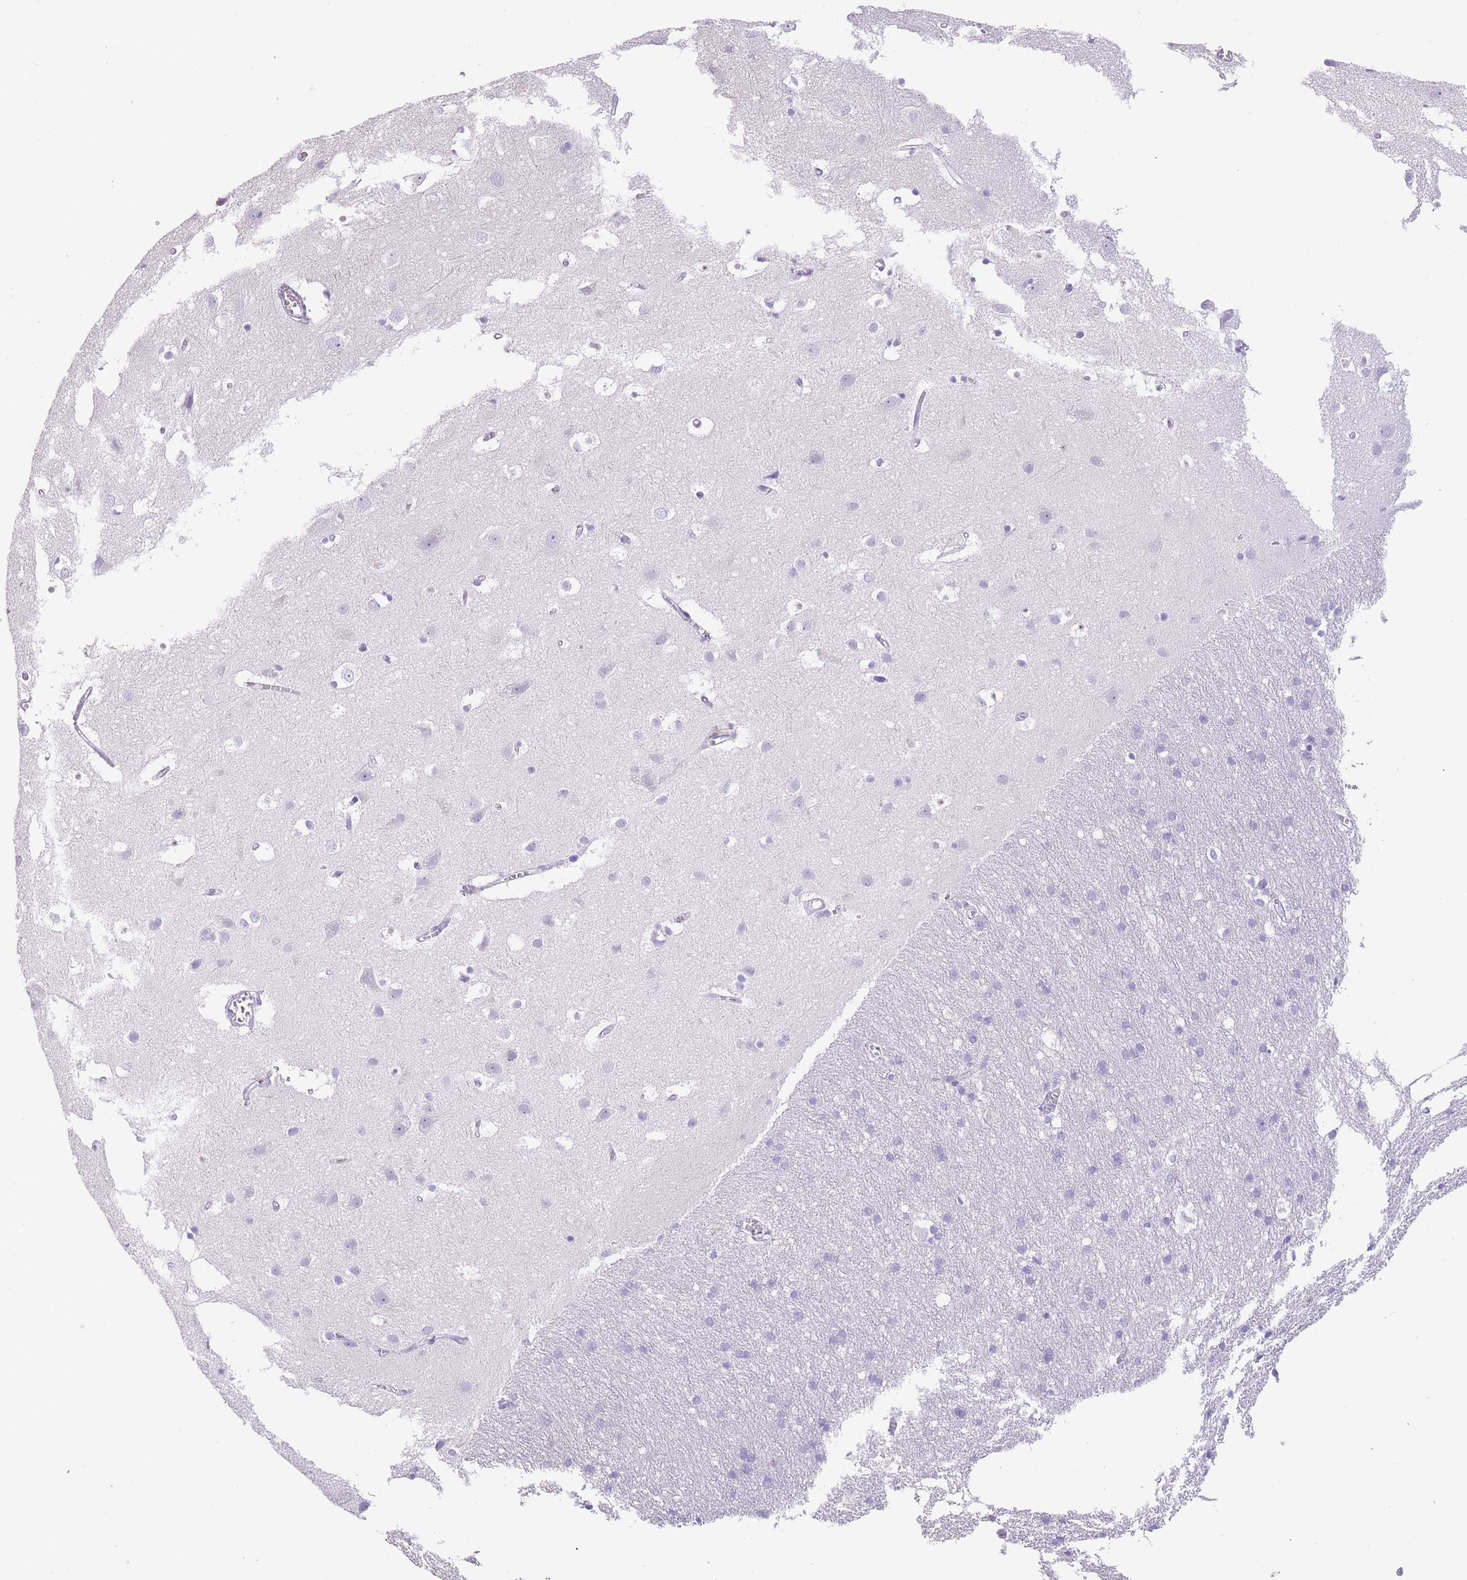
{"staining": {"intensity": "negative", "quantity": "none", "location": "none"}, "tissue": "cerebral cortex", "cell_type": "Endothelial cells", "image_type": "normal", "snomed": [{"axis": "morphology", "description": "Normal tissue, NOS"}, {"axis": "topography", "description": "Cerebral cortex"}], "caption": "The immunohistochemistry (IHC) histopathology image has no significant positivity in endothelial cells of cerebral cortex. (DAB (3,3'-diaminobenzidine) immunohistochemistry (IHC), high magnification).", "gene": "IMPG1", "patient": {"sex": "male", "age": 54}}